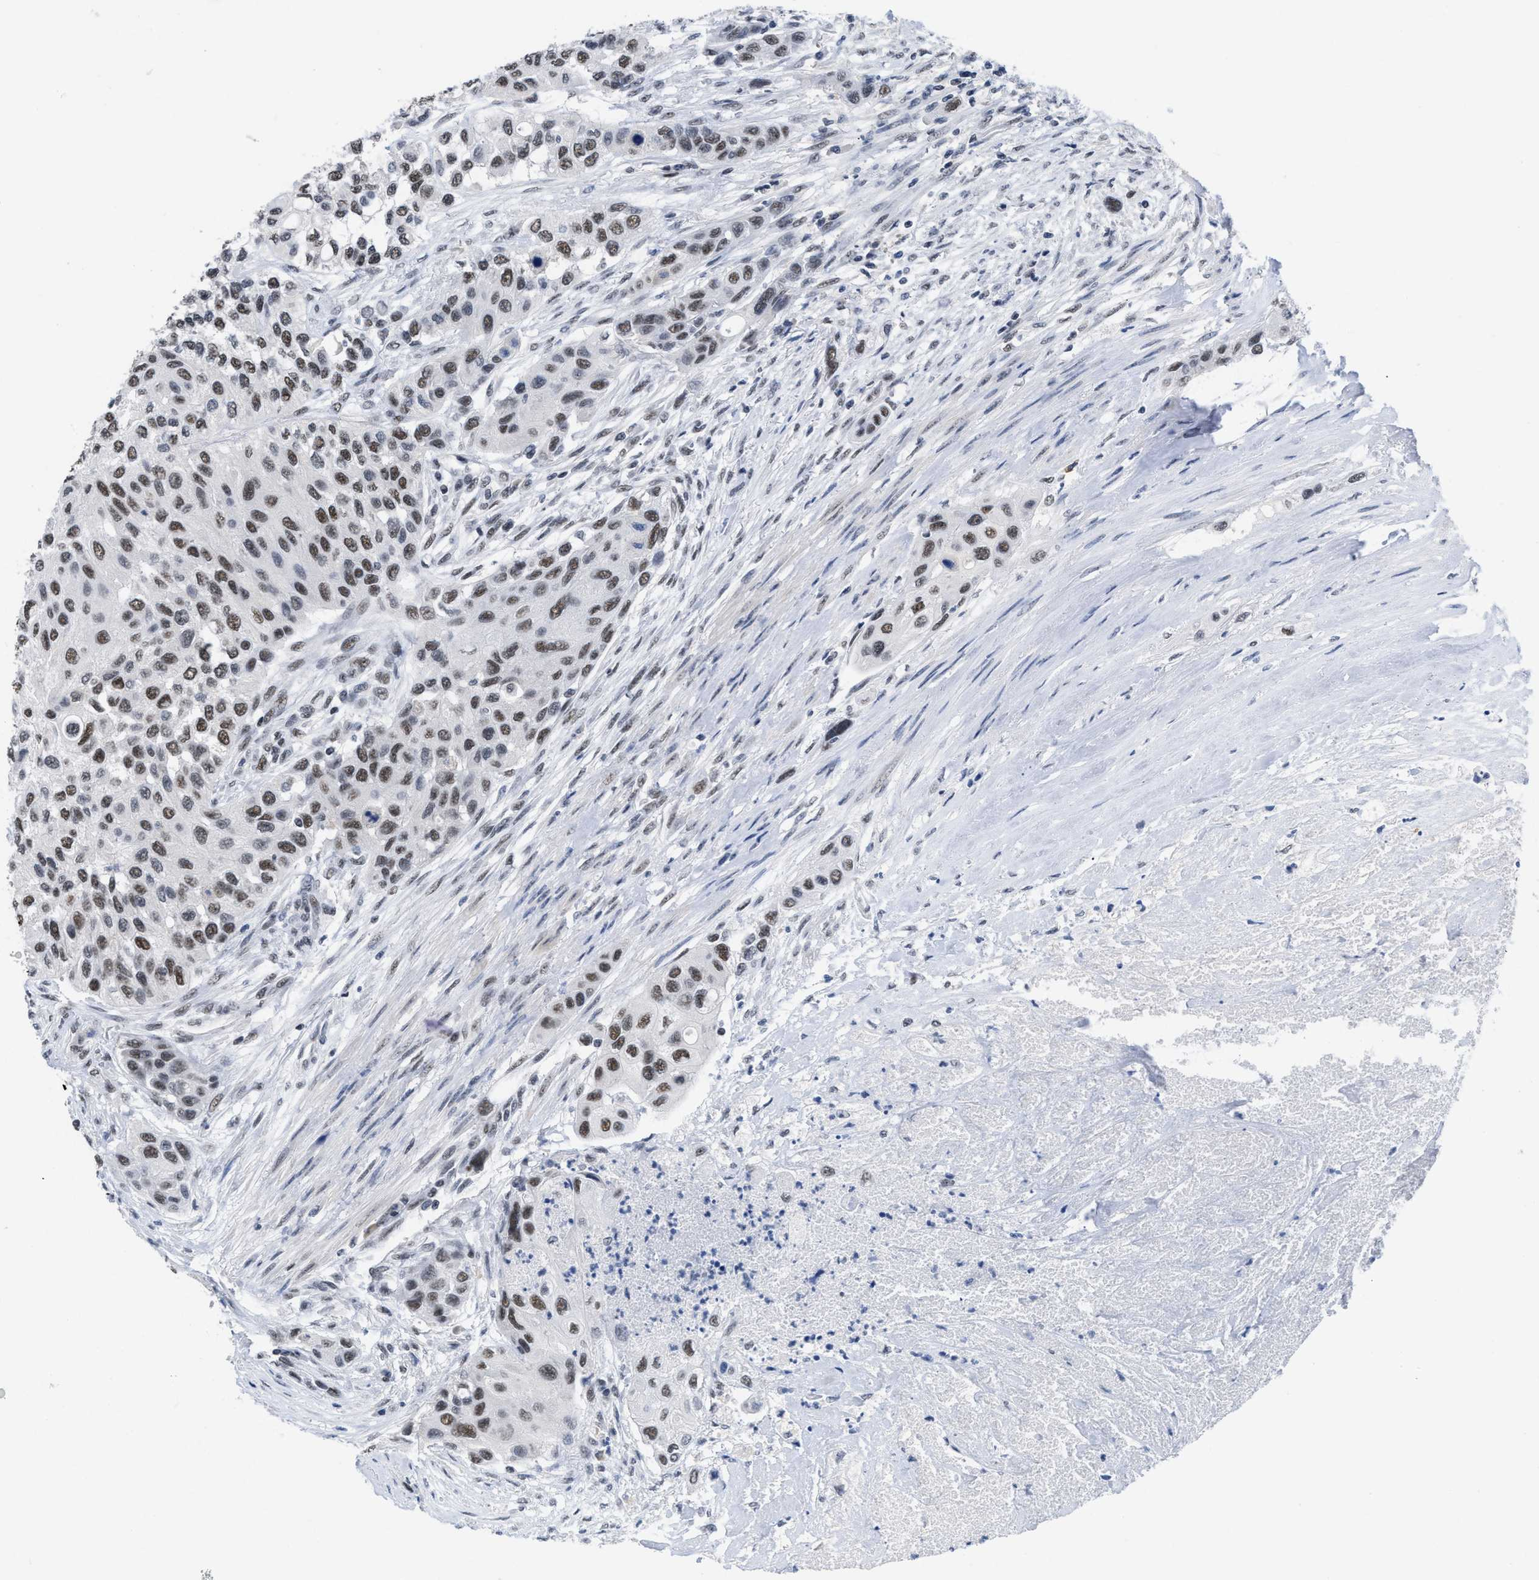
{"staining": {"intensity": "moderate", "quantity": ">75%", "location": "nuclear"}, "tissue": "urothelial cancer", "cell_type": "Tumor cells", "image_type": "cancer", "snomed": [{"axis": "morphology", "description": "Urothelial carcinoma, High grade"}, {"axis": "topography", "description": "Urinary bladder"}], "caption": "This is an image of immunohistochemistry staining of high-grade urothelial carcinoma, which shows moderate expression in the nuclear of tumor cells.", "gene": "GGNBP2", "patient": {"sex": "female", "age": 56}}